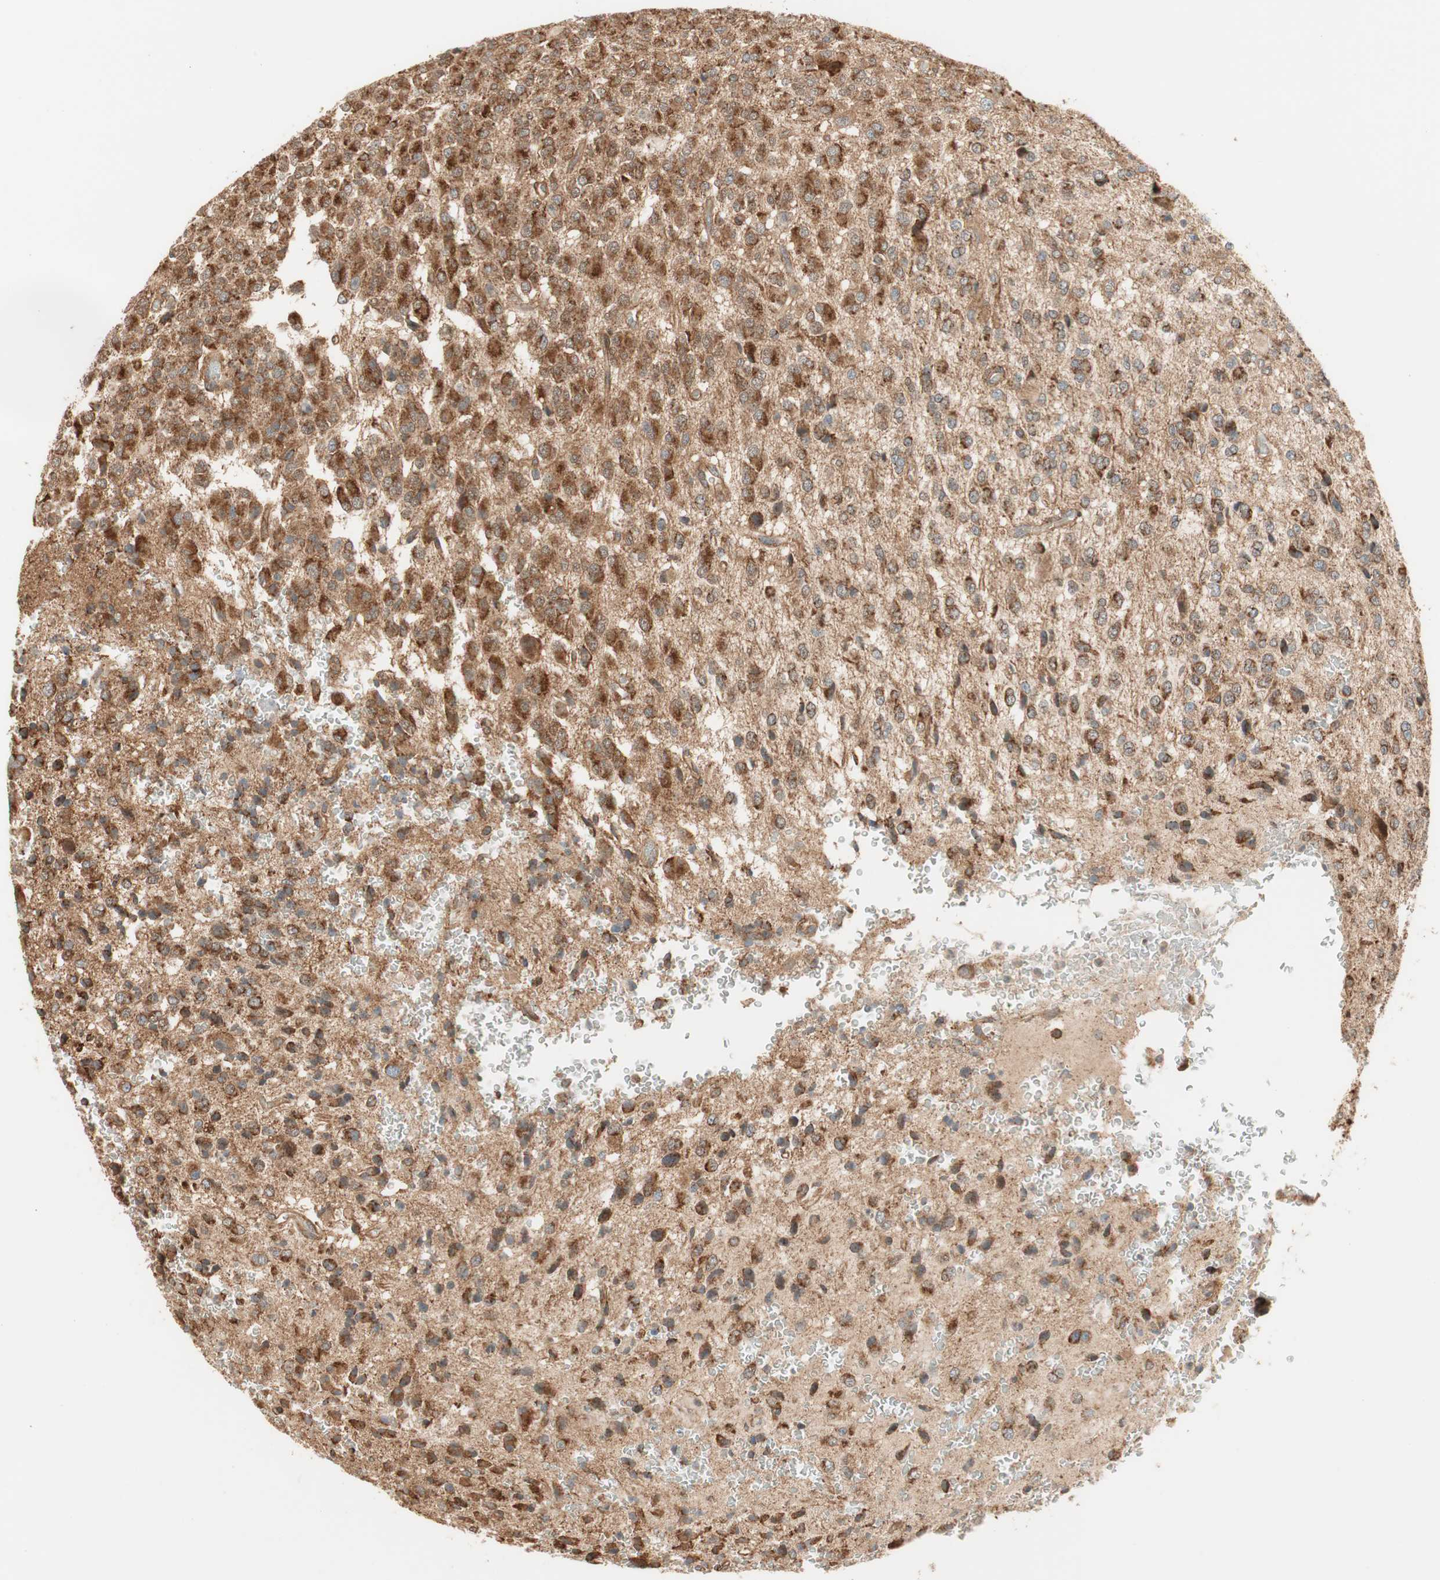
{"staining": {"intensity": "strong", "quantity": ">75%", "location": "cytoplasmic/membranous"}, "tissue": "glioma", "cell_type": "Tumor cells", "image_type": "cancer", "snomed": [{"axis": "morphology", "description": "Glioma, malignant, High grade"}, {"axis": "topography", "description": "pancreas cauda"}], "caption": "Malignant glioma (high-grade) was stained to show a protein in brown. There is high levels of strong cytoplasmic/membranous positivity in approximately >75% of tumor cells. The protein of interest is shown in brown color, while the nuclei are stained blue.", "gene": "P4HA1", "patient": {"sex": "male", "age": 60}}